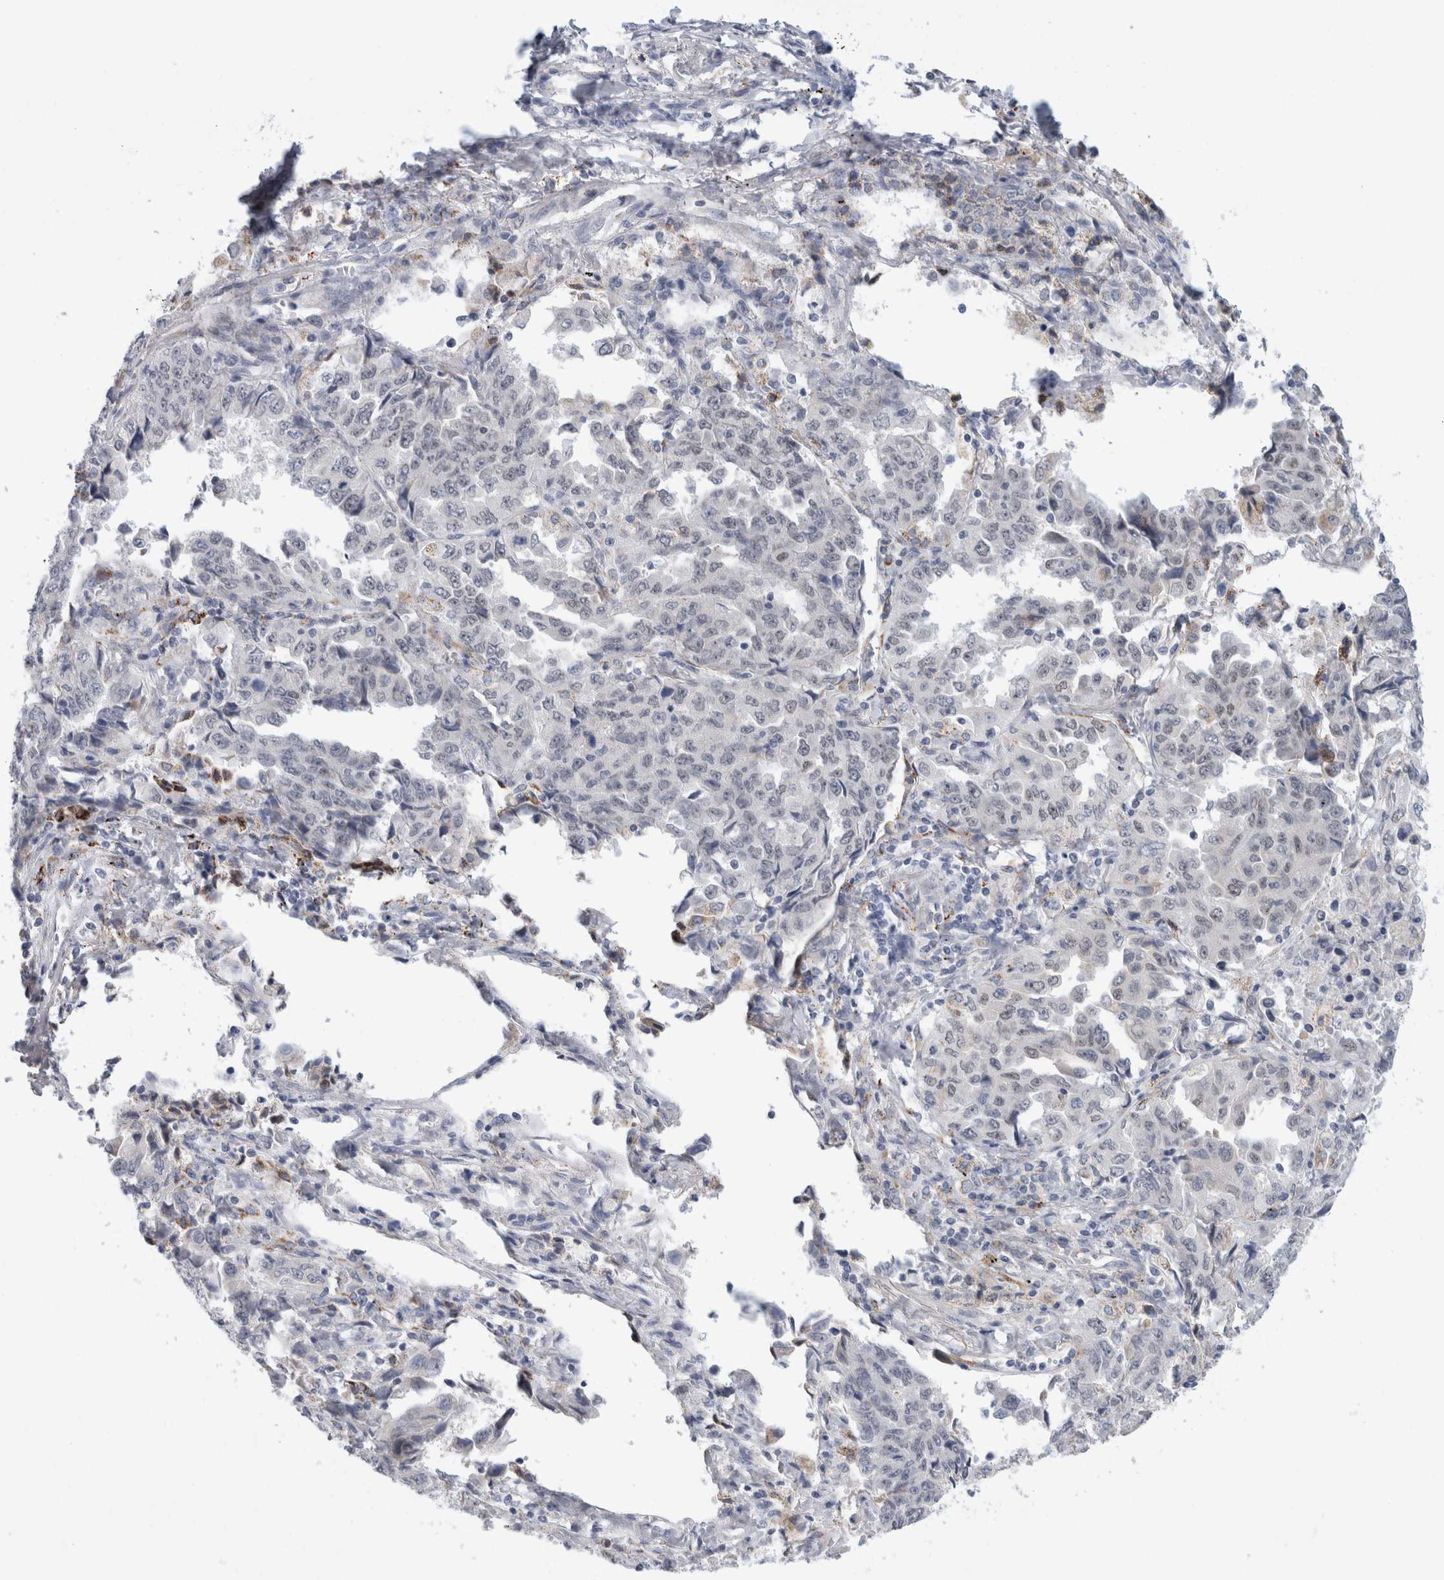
{"staining": {"intensity": "negative", "quantity": "none", "location": "none"}, "tissue": "lung cancer", "cell_type": "Tumor cells", "image_type": "cancer", "snomed": [{"axis": "morphology", "description": "Adenocarcinoma, NOS"}, {"axis": "topography", "description": "Lung"}], "caption": "Tumor cells are negative for protein expression in human adenocarcinoma (lung).", "gene": "NIPA1", "patient": {"sex": "female", "age": 51}}